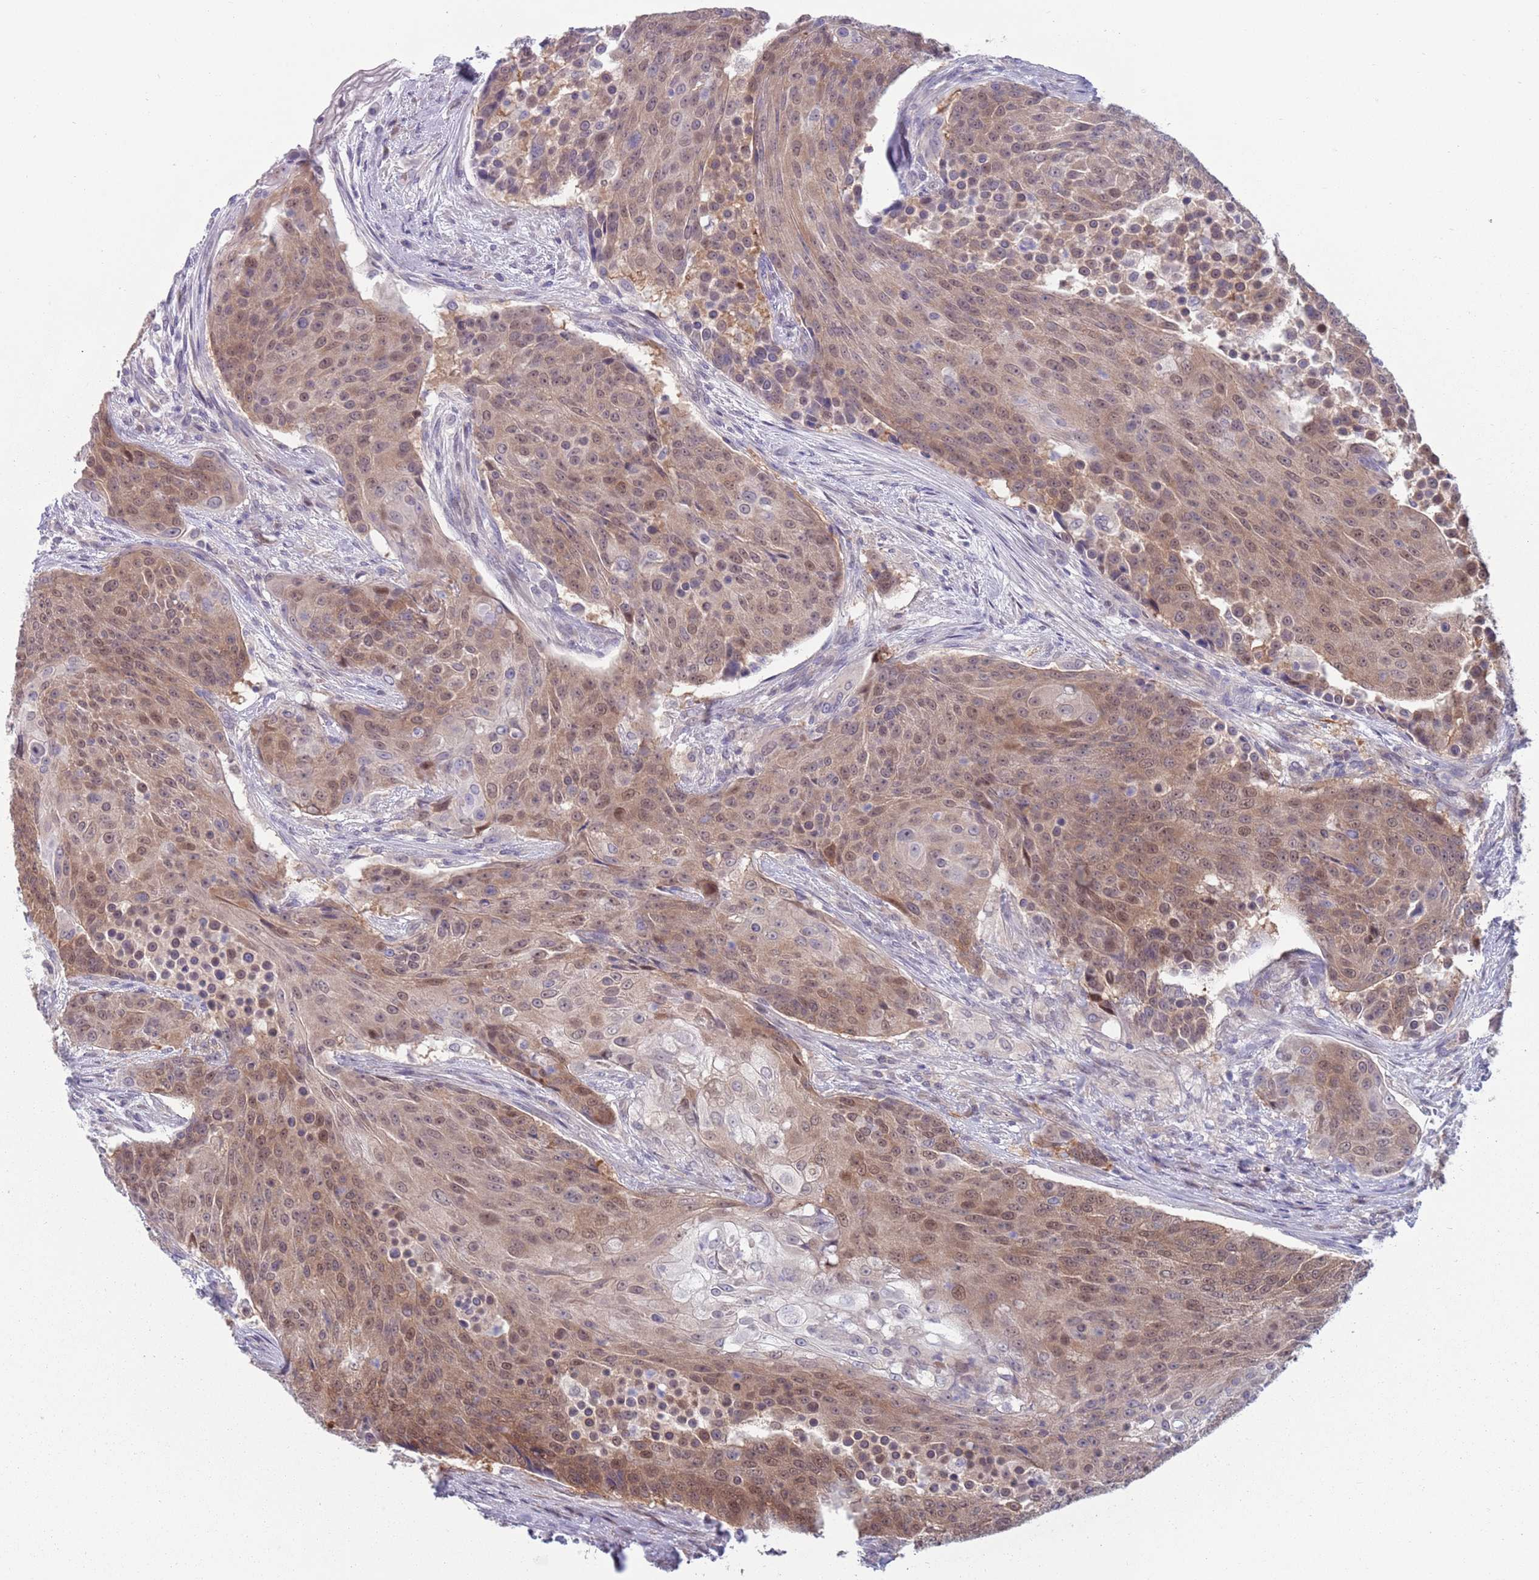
{"staining": {"intensity": "weak", "quantity": ">75%", "location": "cytoplasmic/membranous,nuclear"}, "tissue": "urothelial cancer", "cell_type": "Tumor cells", "image_type": "cancer", "snomed": [{"axis": "morphology", "description": "Urothelial carcinoma, High grade"}, {"axis": "topography", "description": "Urinary bladder"}], "caption": "A brown stain shows weak cytoplasmic/membranous and nuclear staining of a protein in human urothelial cancer tumor cells. (DAB (3,3'-diaminobenzidine) IHC with brightfield microscopy, high magnification).", "gene": "CLNS1A", "patient": {"sex": "female", "age": 63}}